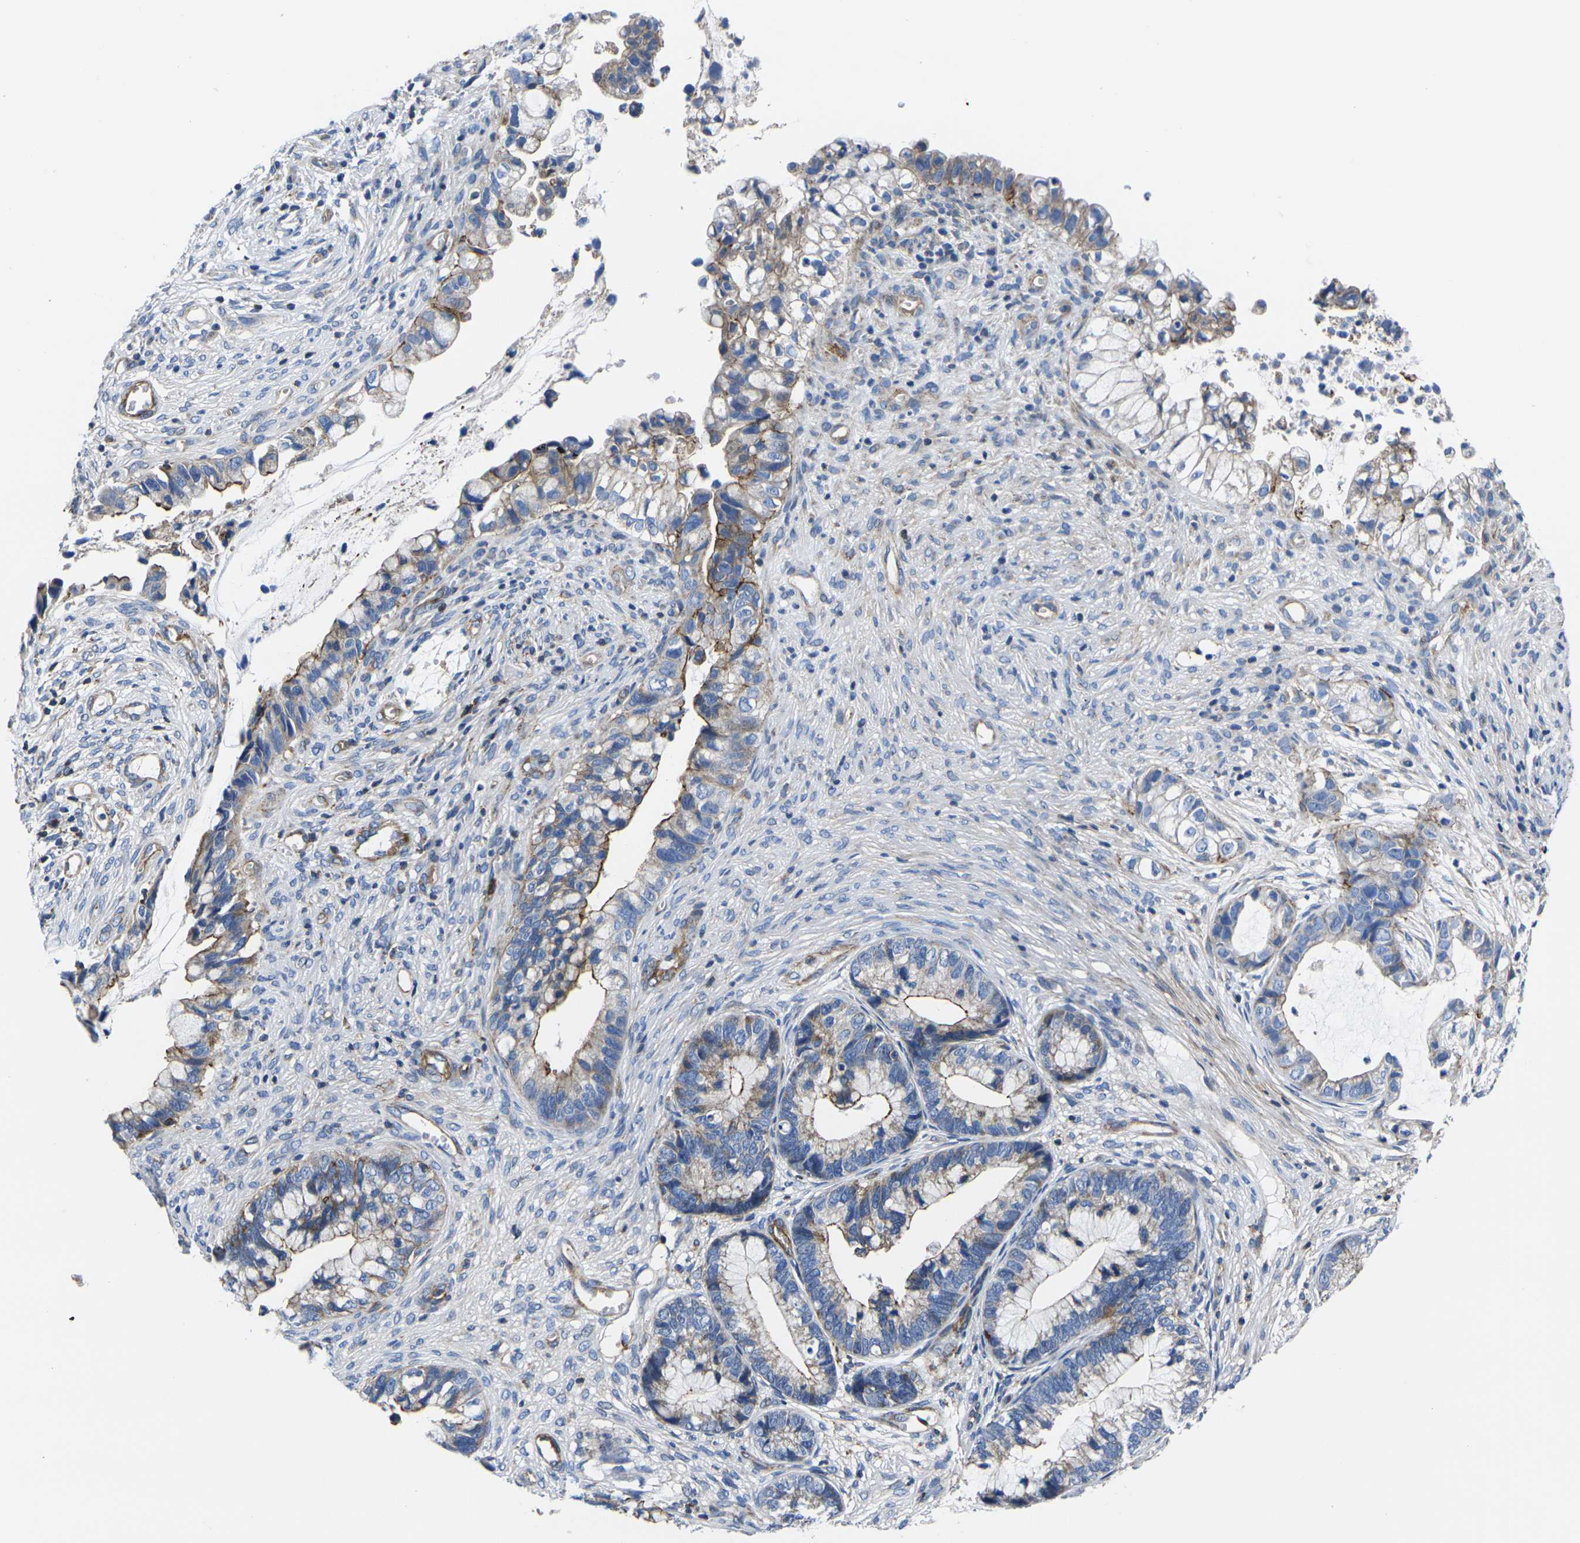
{"staining": {"intensity": "moderate", "quantity": "25%-75%", "location": "cytoplasmic/membranous"}, "tissue": "cervical cancer", "cell_type": "Tumor cells", "image_type": "cancer", "snomed": [{"axis": "morphology", "description": "Adenocarcinoma, NOS"}, {"axis": "topography", "description": "Cervix"}], "caption": "Tumor cells reveal medium levels of moderate cytoplasmic/membranous expression in about 25%-75% of cells in adenocarcinoma (cervical).", "gene": "GPR4", "patient": {"sex": "female", "age": 44}}